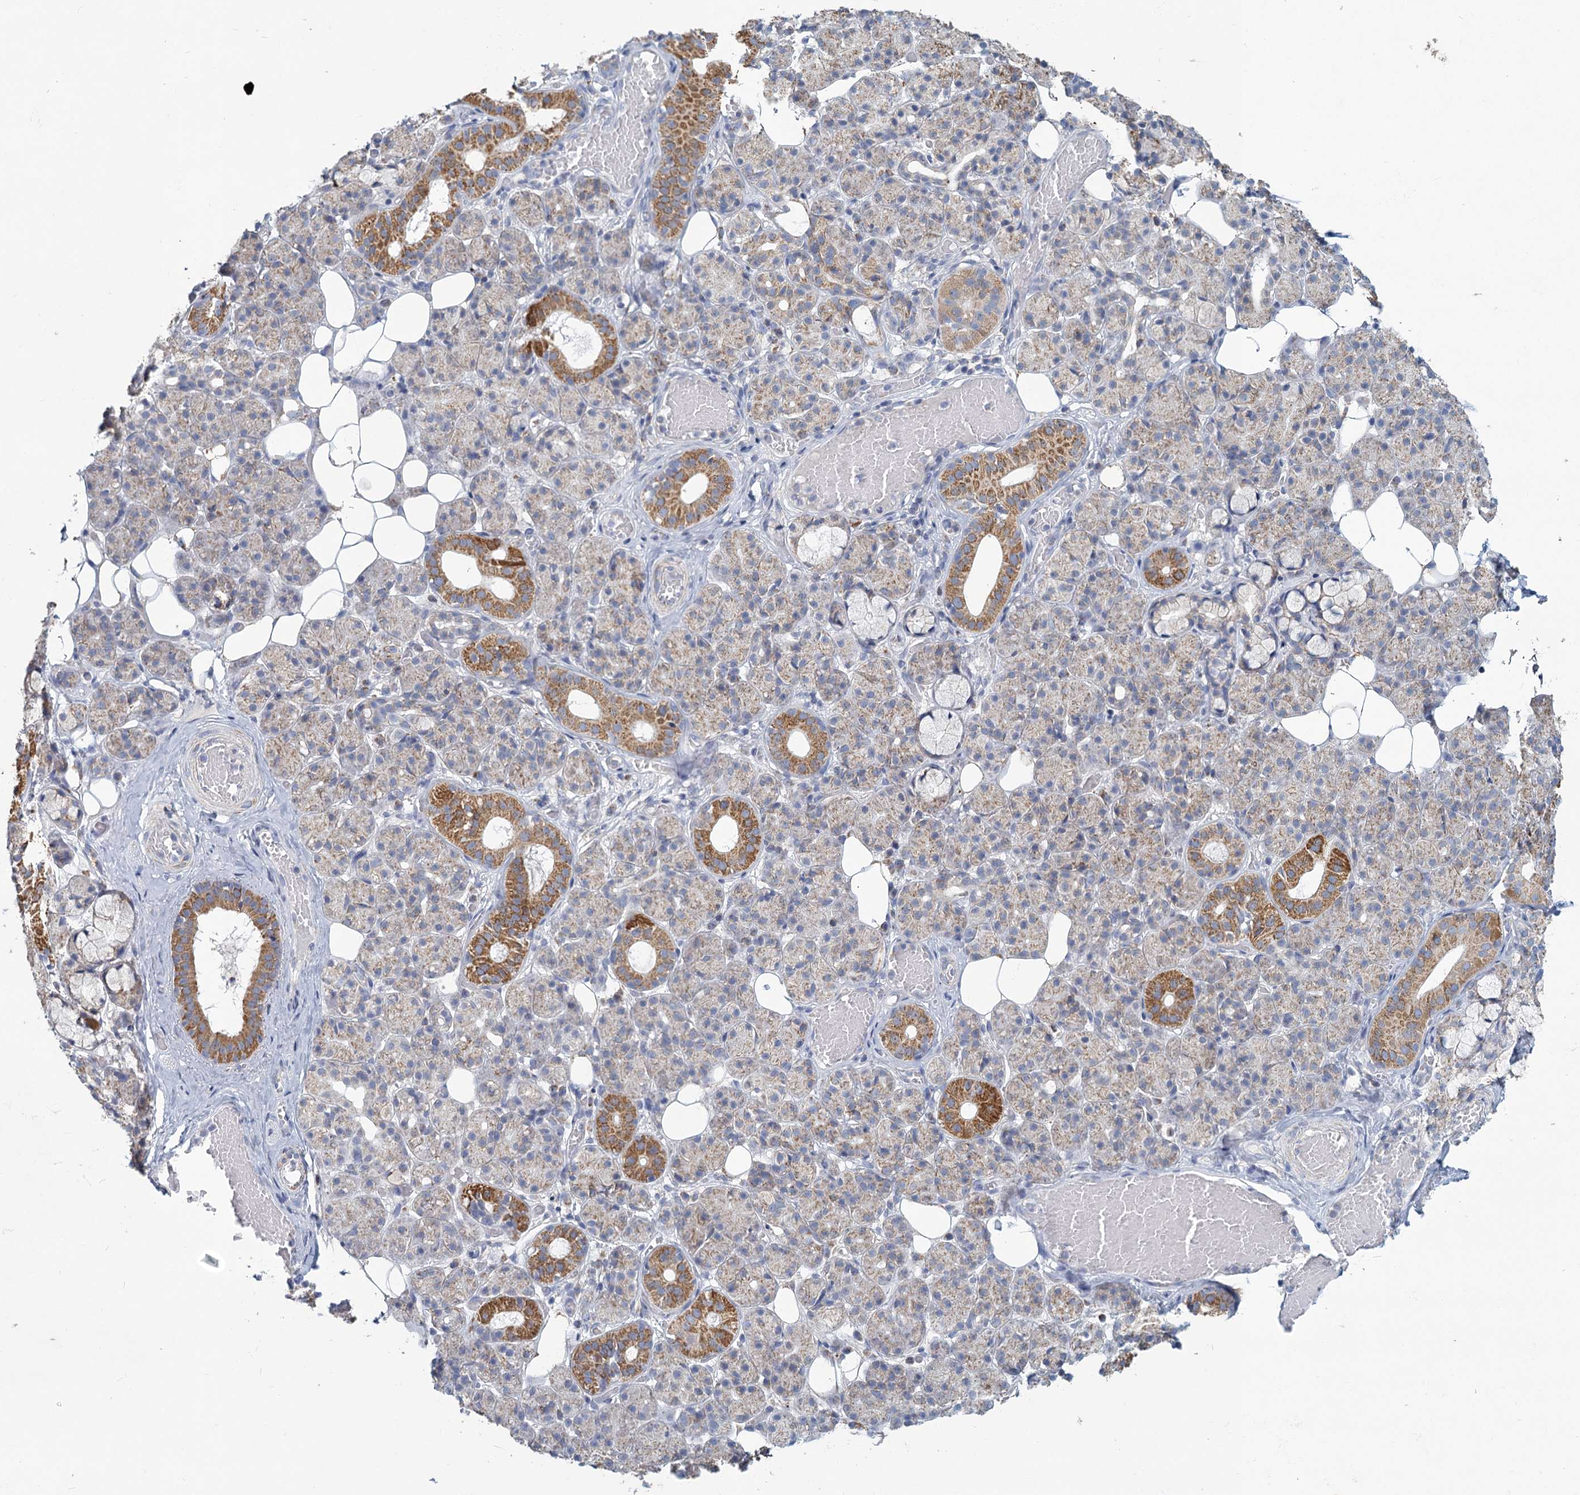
{"staining": {"intensity": "moderate", "quantity": "<25%", "location": "cytoplasmic/membranous"}, "tissue": "salivary gland", "cell_type": "Glandular cells", "image_type": "normal", "snomed": [{"axis": "morphology", "description": "Normal tissue, NOS"}, {"axis": "topography", "description": "Salivary gland"}], "caption": "Immunohistochemical staining of normal salivary gland shows low levels of moderate cytoplasmic/membranous expression in approximately <25% of glandular cells.", "gene": "NDUFC2", "patient": {"sex": "male", "age": 63}}